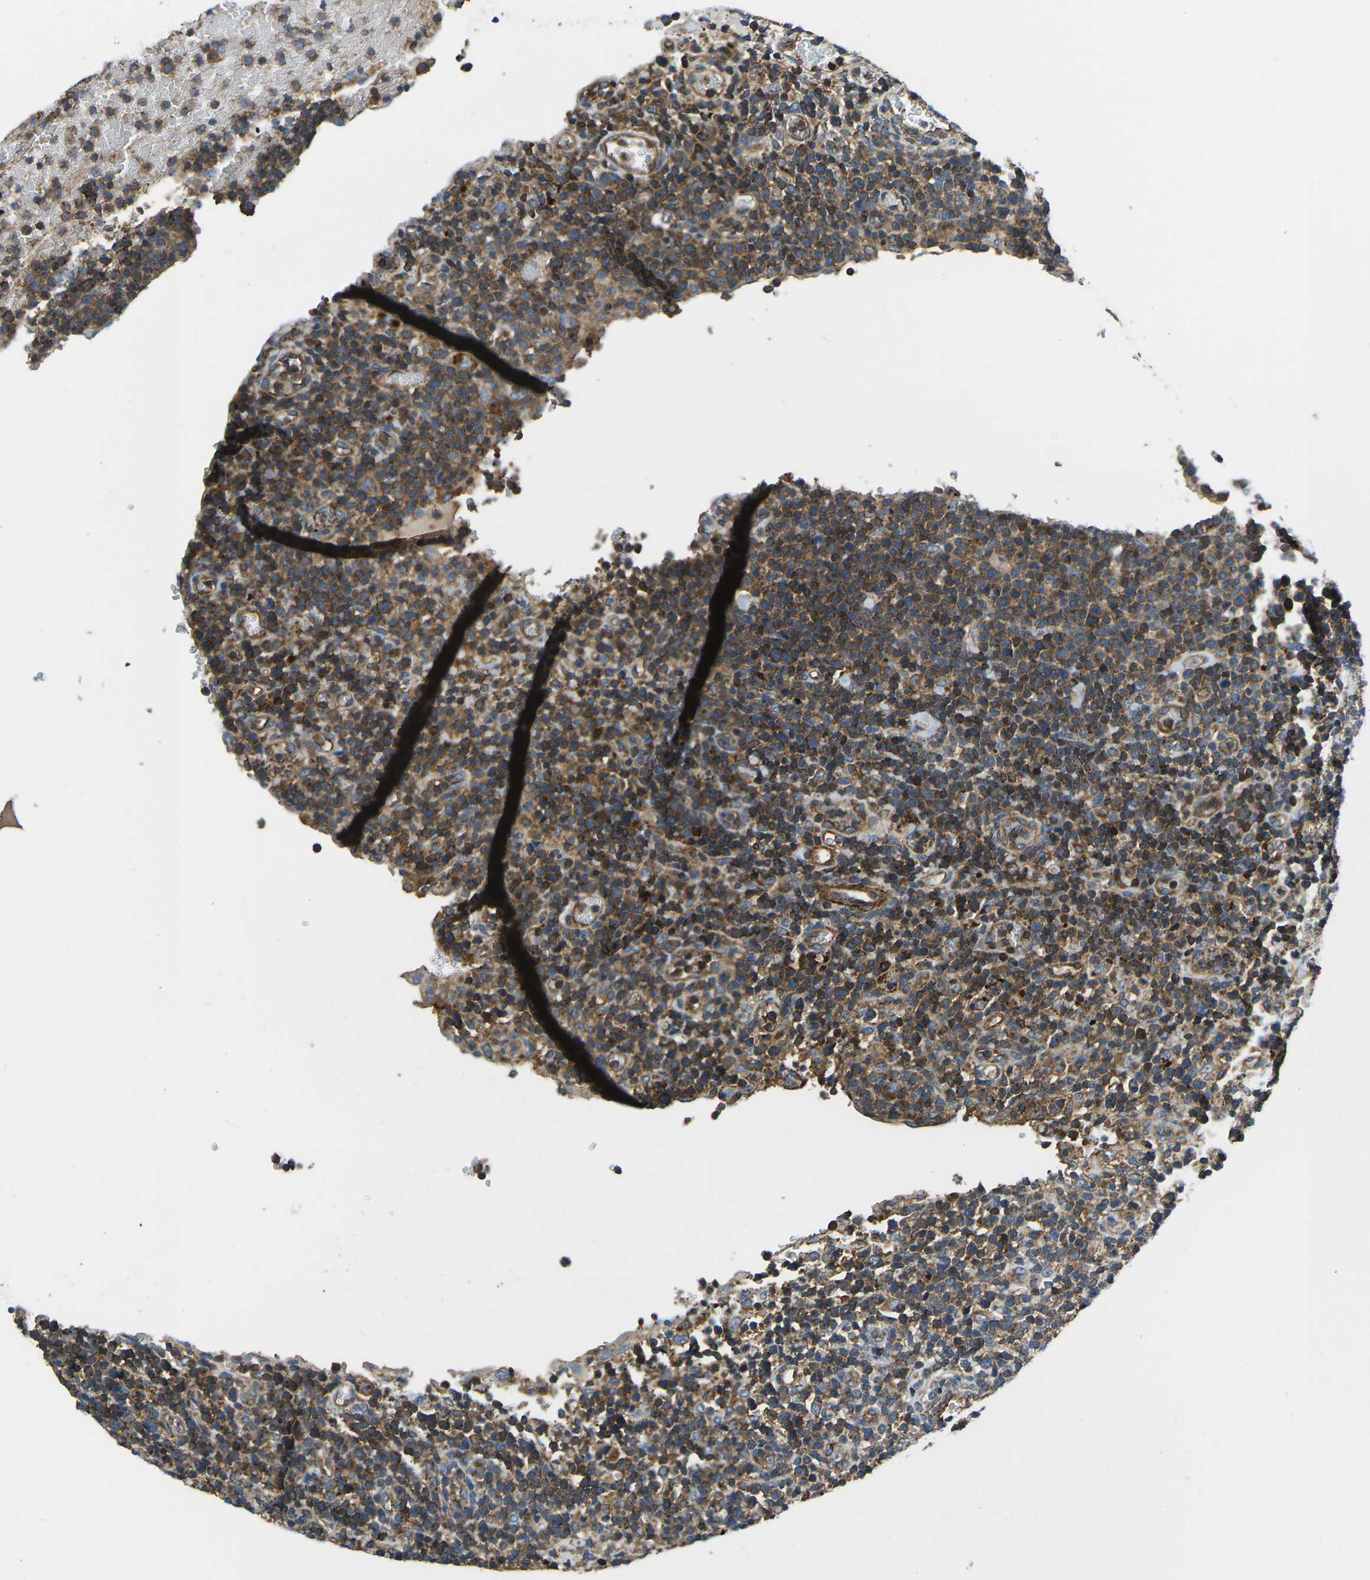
{"staining": {"intensity": "moderate", "quantity": ">75%", "location": "cytoplasmic/membranous"}, "tissue": "lymphoma", "cell_type": "Tumor cells", "image_type": "cancer", "snomed": [{"axis": "morphology", "description": "Malignant lymphoma, non-Hodgkin's type, High grade"}, {"axis": "topography", "description": "Lymph node"}], "caption": "The immunohistochemical stain labels moderate cytoplasmic/membranous expression in tumor cells of malignant lymphoma, non-Hodgkin's type (high-grade) tissue.", "gene": "KCNJ15", "patient": {"sex": "male", "age": 61}}